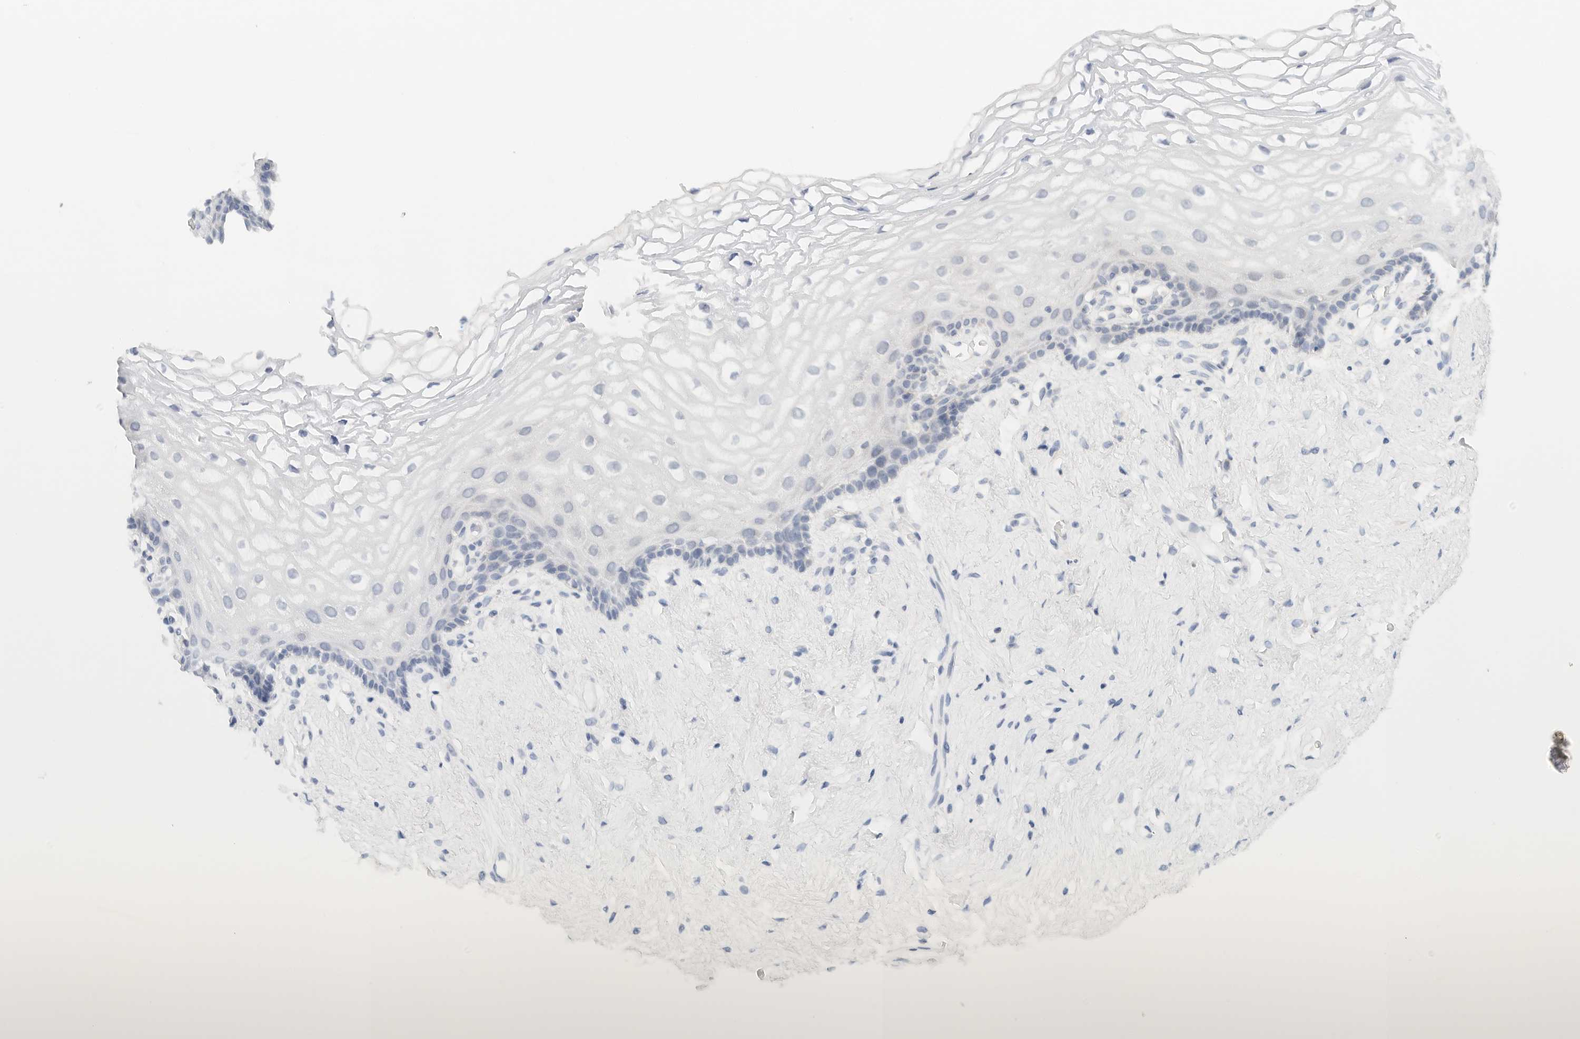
{"staining": {"intensity": "negative", "quantity": "none", "location": "none"}, "tissue": "vagina", "cell_type": "Squamous epithelial cells", "image_type": "normal", "snomed": [{"axis": "morphology", "description": "Normal tissue, NOS"}, {"axis": "morphology", "description": "Adenocarcinoma, NOS"}, {"axis": "topography", "description": "Rectum"}, {"axis": "topography", "description": "Vagina"}], "caption": "This is an immunohistochemistry (IHC) photomicrograph of unremarkable human vagina. There is no expression in squamous epithelial cells.", "gene": "ATL1", "patient": {"sex": "female", "age": 71}}